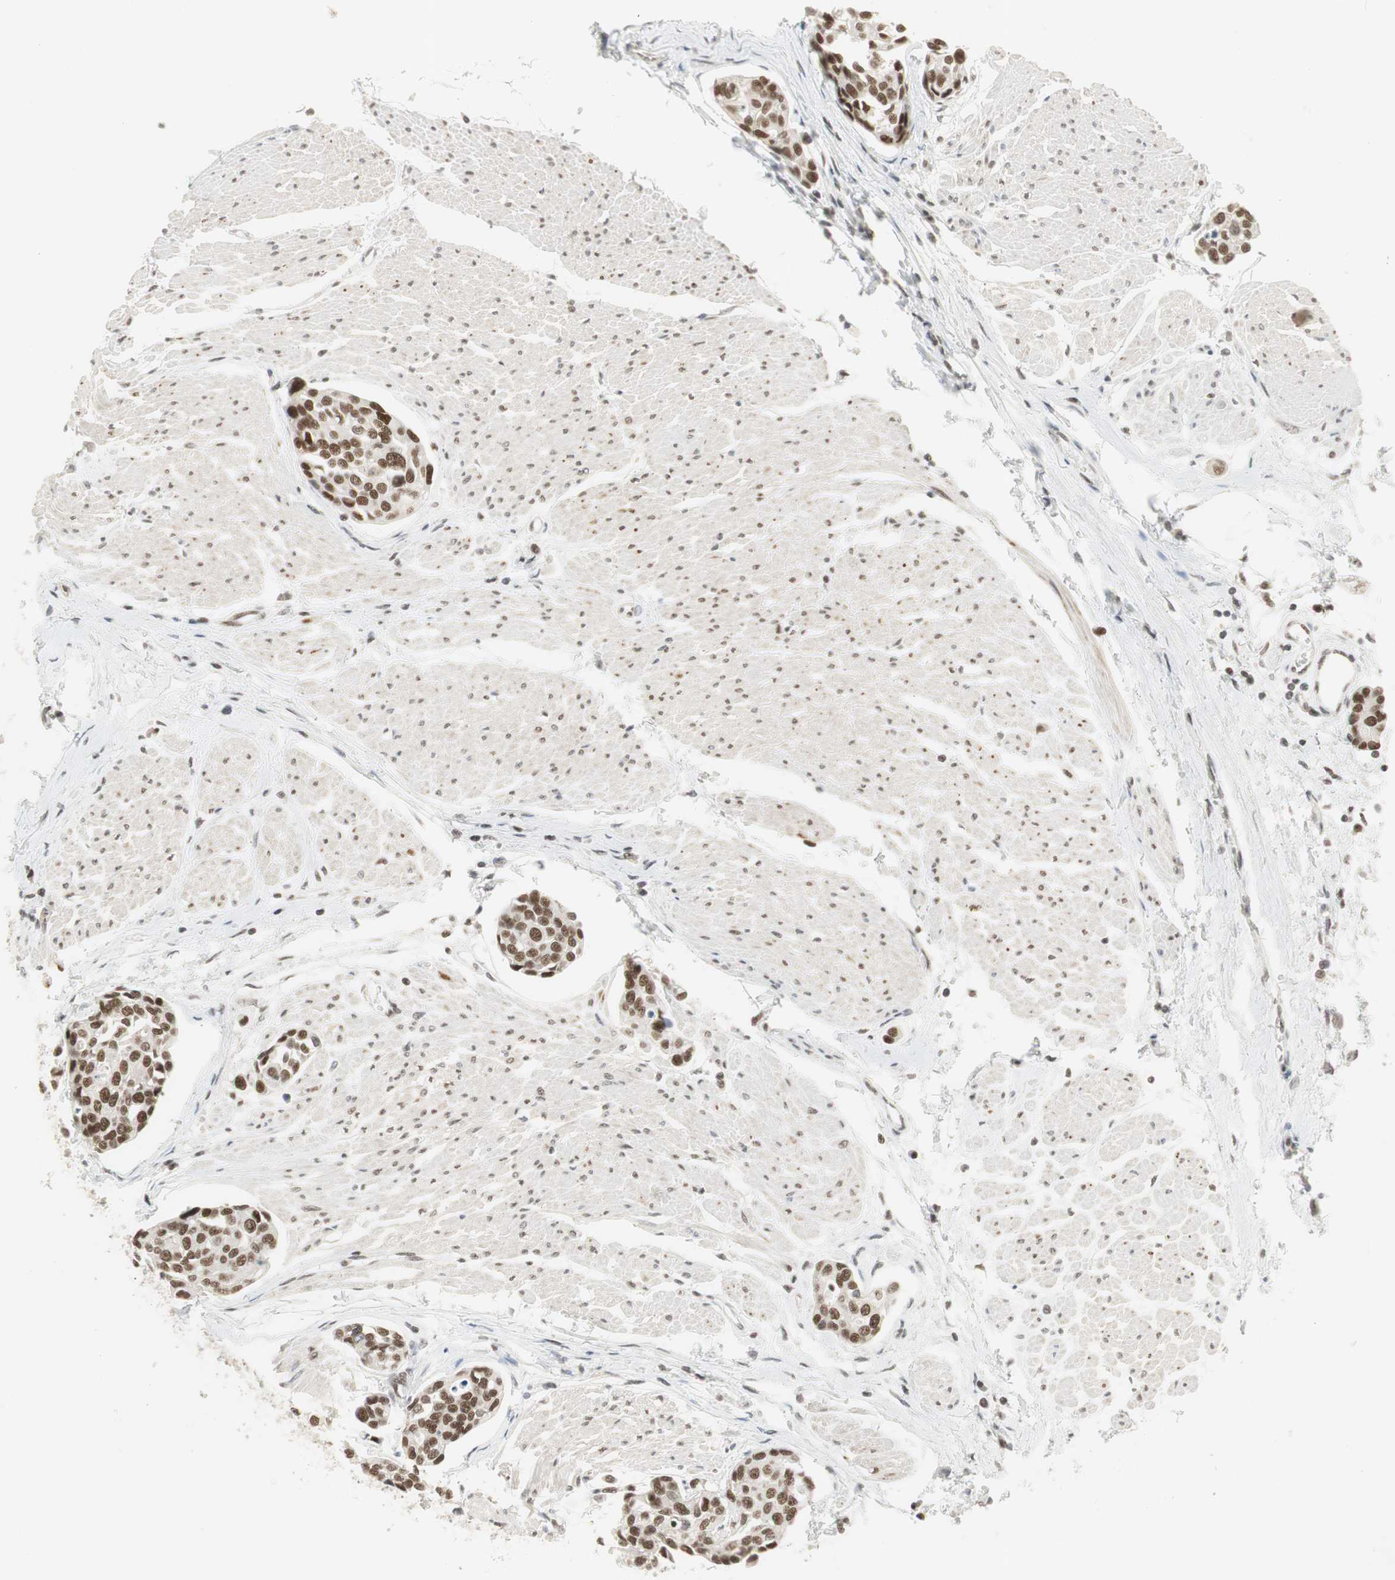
{"staining": {"intensity": "strong", "quantity": ">75%", "location": "nuclear"}, "tissue": "urothelial cancer", "cell_type": "Tumor cells", "image_type": "cancer", "snomed": [{"axis": "morphology", "description": "Urothelial carcinoma, High grade"}, {"axis": "topography", "description": "Urinary bladder"}], "caption": "Urothelial cancer was stained to show a protein in brown. There is high levels of strong nuclear expression in about >75% of tumor cells. Using DAB (brown) and hematoxylin (blue) stains, captured at high magnification using brightfield microscopy.", "gene": "RTF1", "patient": {"sex": "male", "age": 78}}